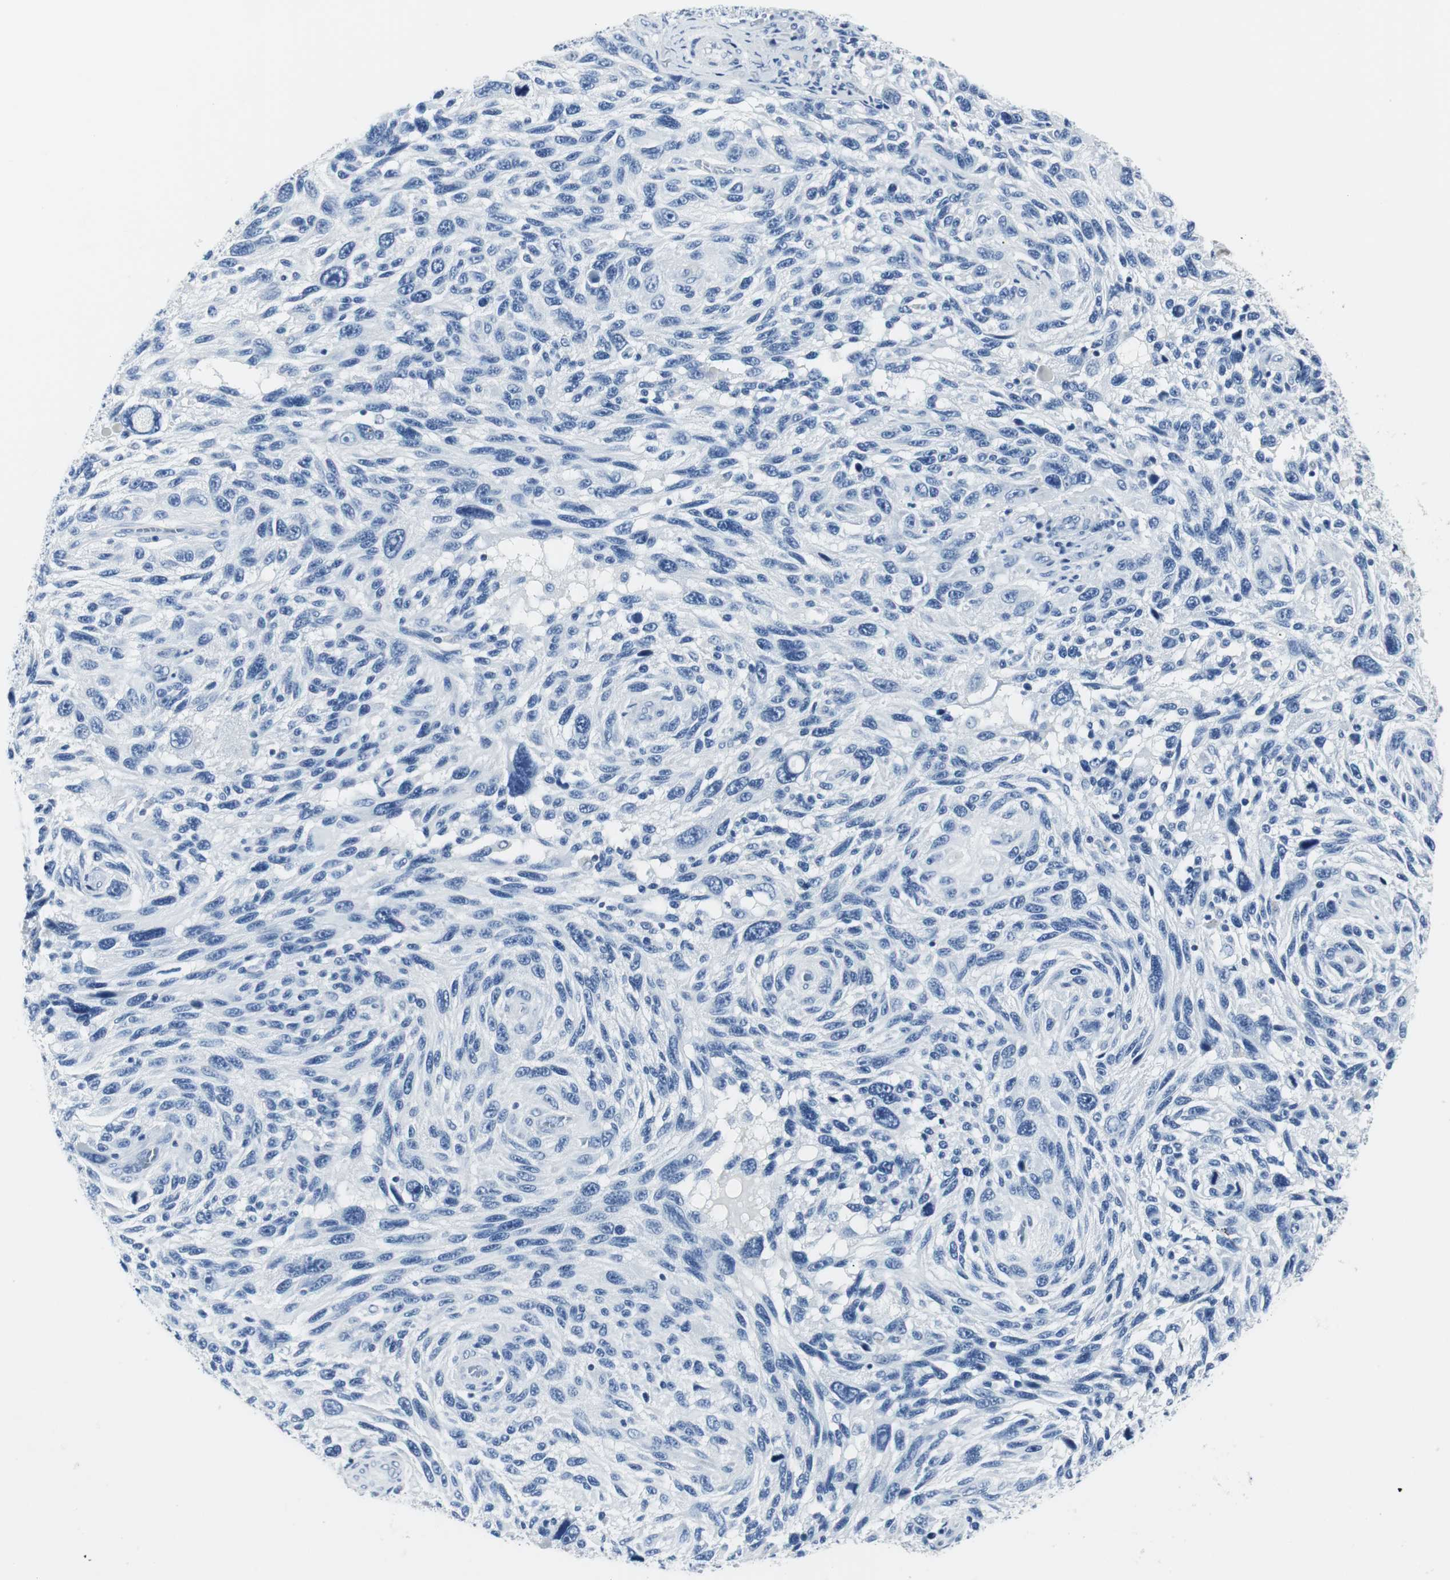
{"staining": {"intensity": "negative", "quantity": "none", "location": "none"}, "tissue": "melanoma", "cell_type": "Tumor cells", "image_type": "cancer", "snomed": [{"axis": "morphology", "description": "Malignant melanoma, NOS"}, {"axis": "topography", "description": "Skin"}], "caption": "Human melanoma stained for a protein using IHC shows no expression in tumor cells.", "gene": "GAP43", "patient": {"sex": "male", "age": 53}}